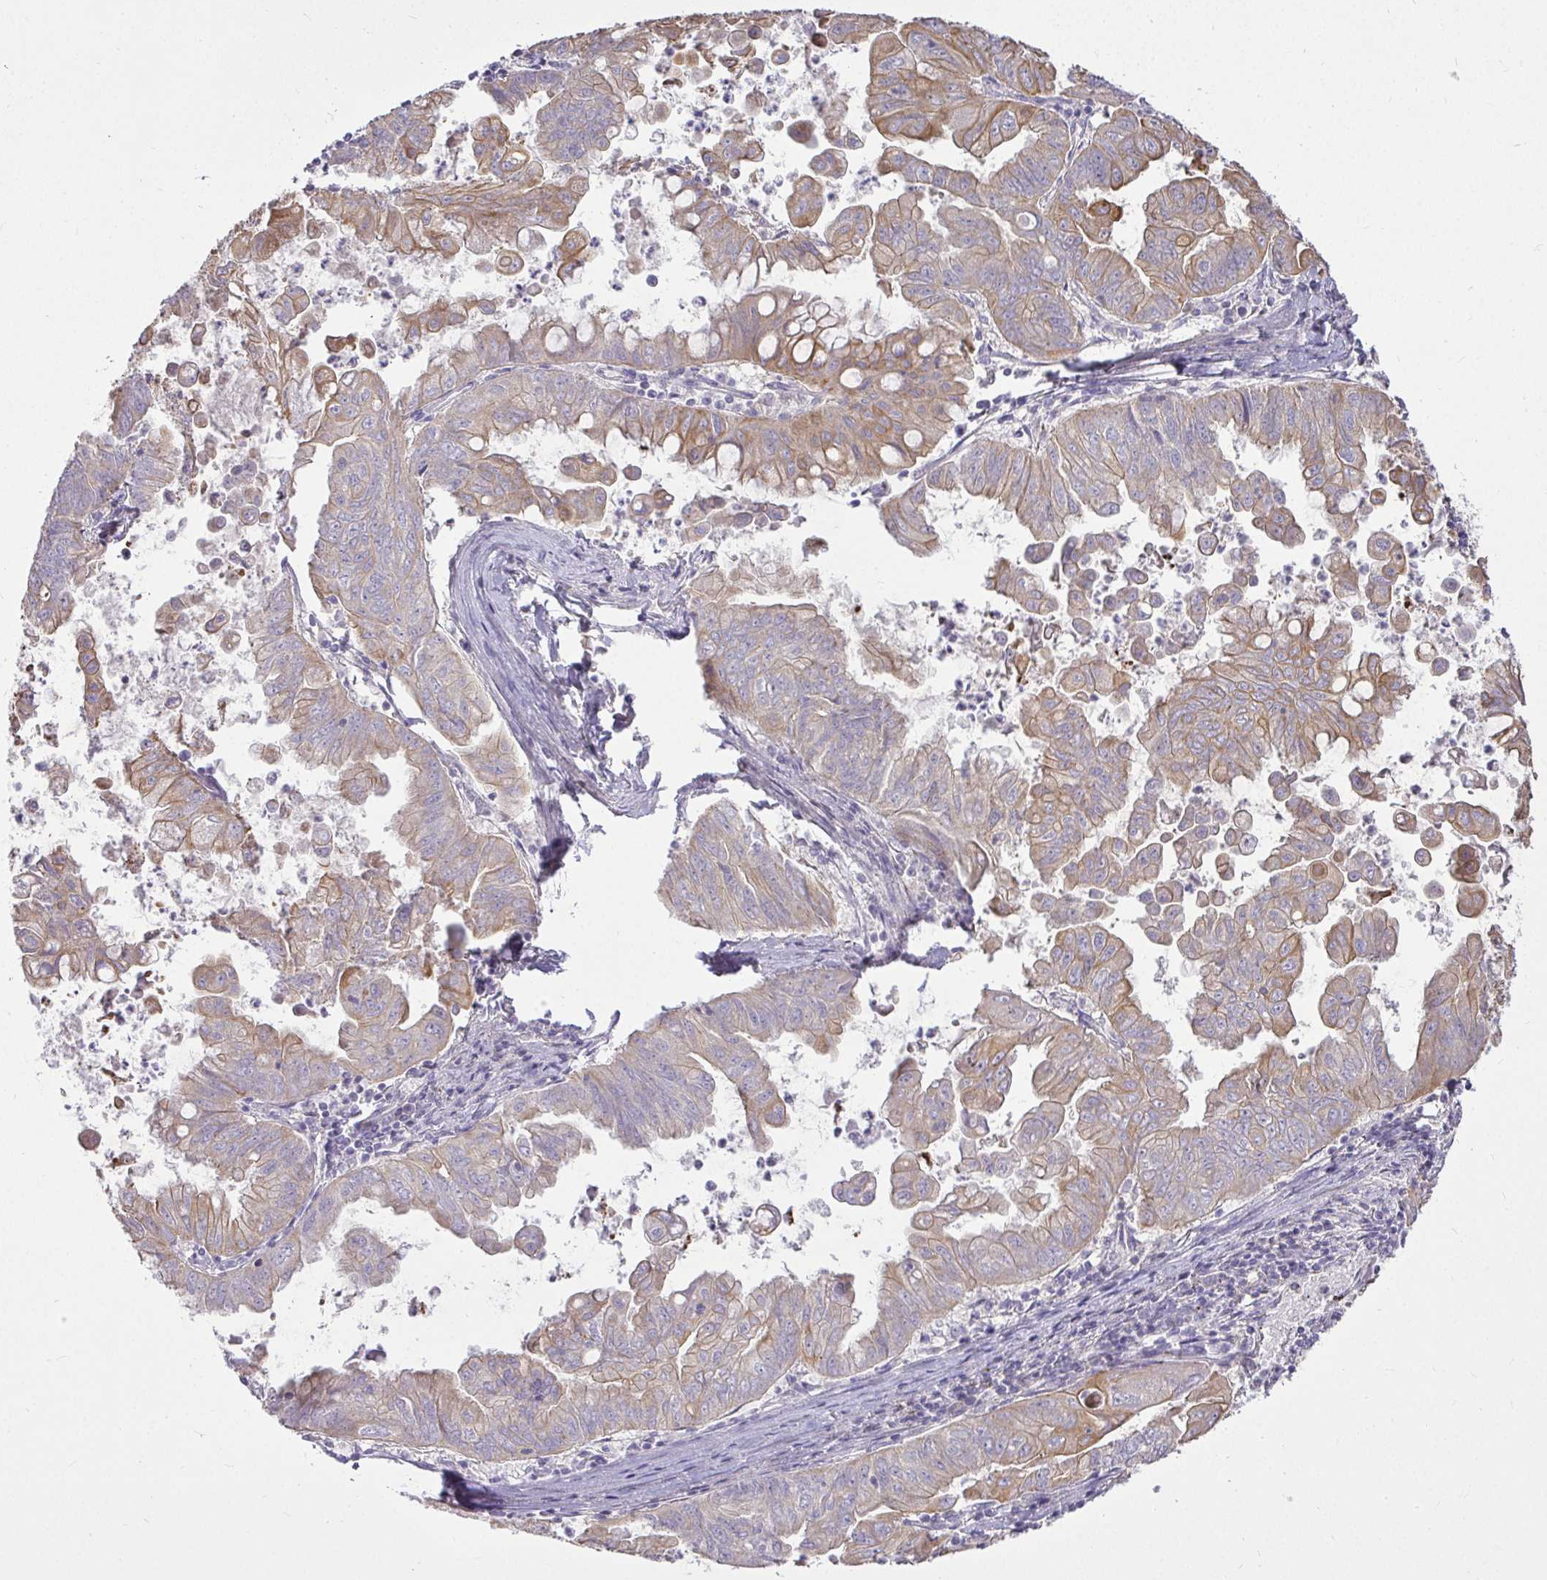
{"staining": {"intensity": "moderate", "quantity": "25%-75%", "location": "cytoplasmic/membranous"}, "tissue": "stomach cancer", "cell_type": "Tumor cells", "image_type": "cancer", "snomed": [{"axis": "morphology", "description": "Adenocarcinoma, NOS"}, {"axis": "topography", "description": "Stomach, upper"}], "caption": "Immunohistochemical staining of human stomach adenocarcinoma demonstrates moderate cytoplasmic/membranous protein staining in approximately 25%-75% of tumor cells. (brown staining indicates protein expression, while blue staining denotes nuclei).", "gene": "STRIP1", "patient": {"sex": "male", "age": 80}}